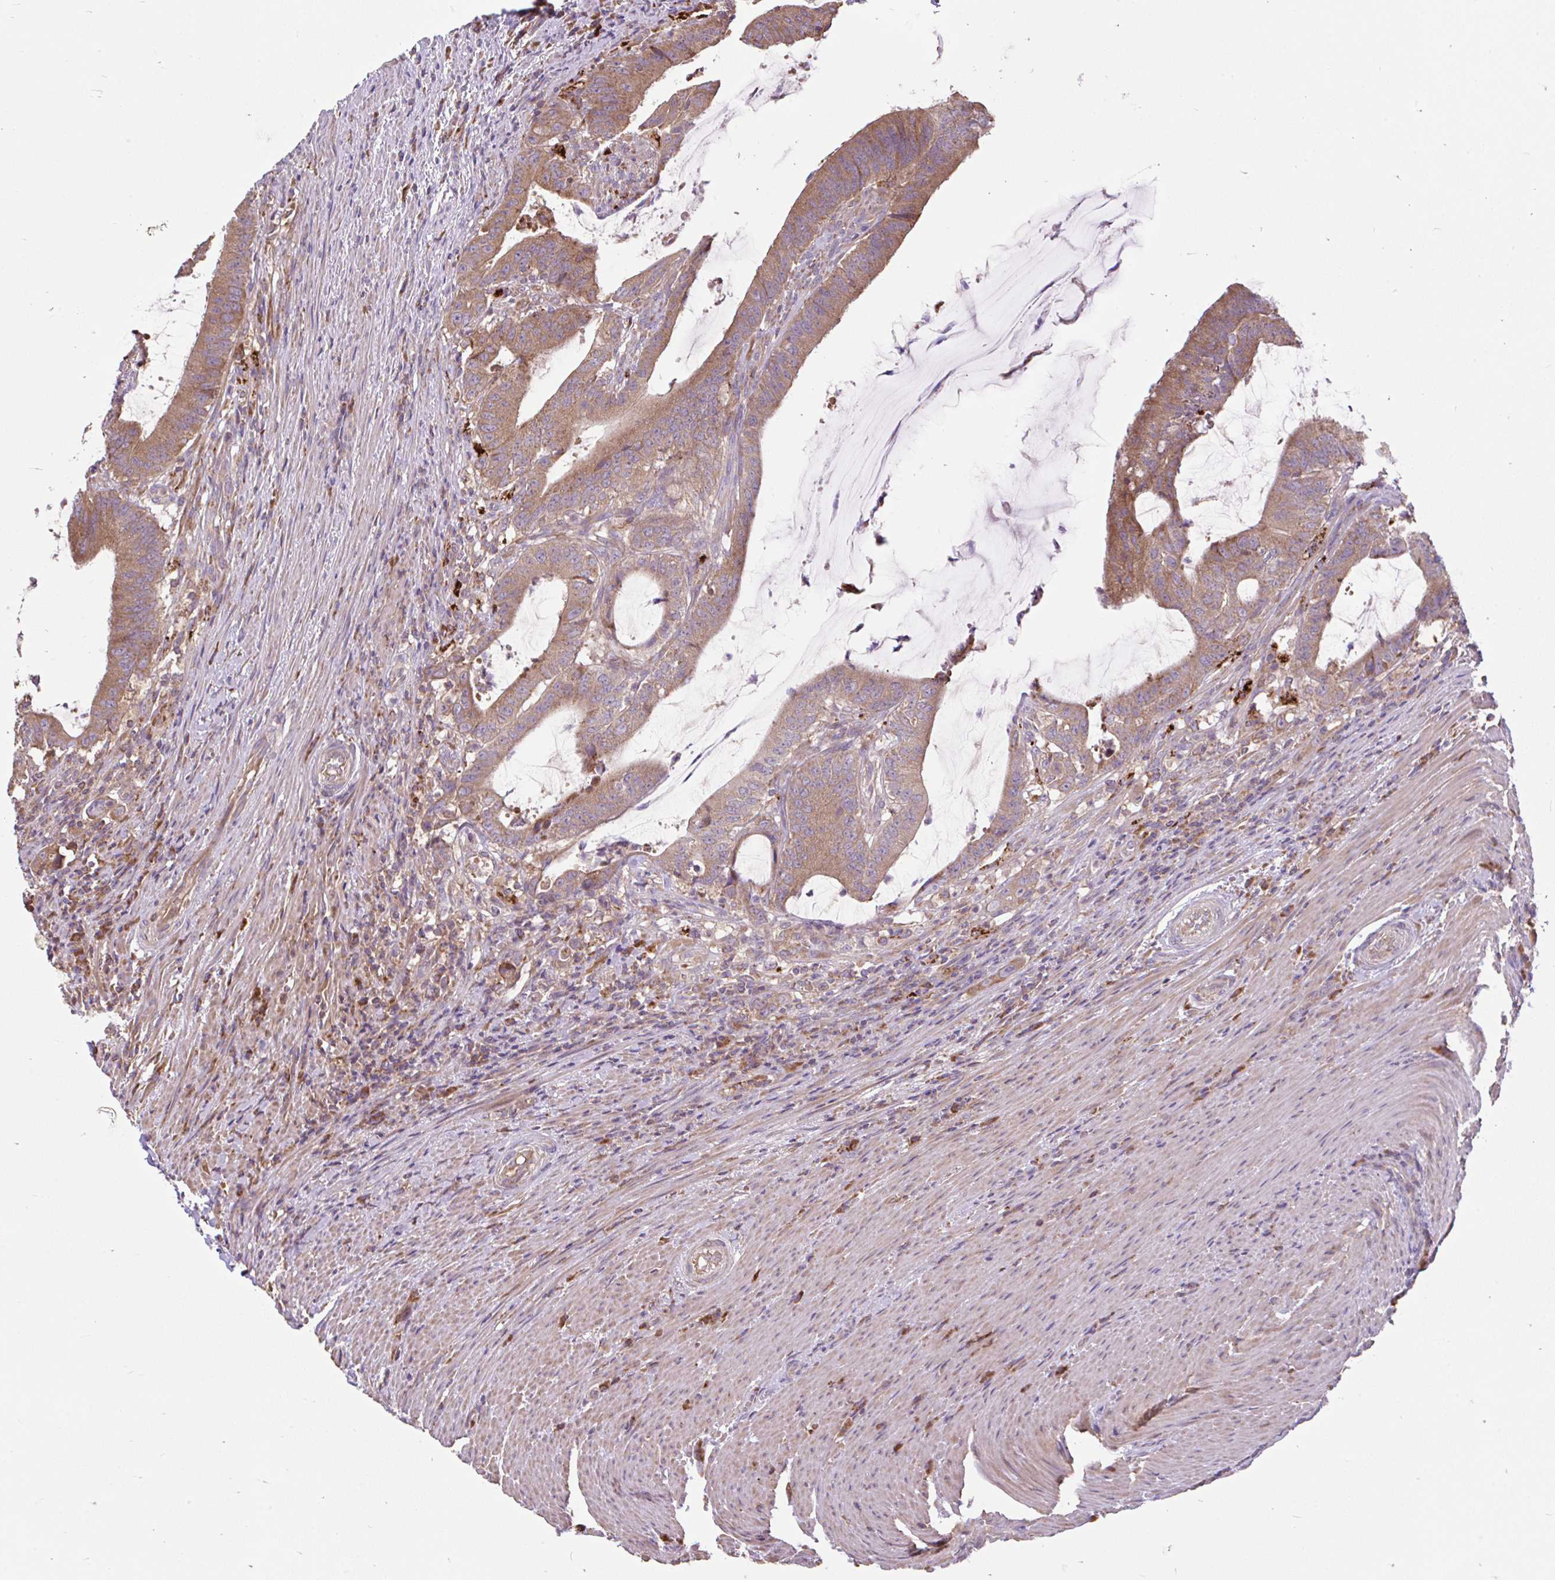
{"staining": {"intensity": "moderate", "quantity": ">75%", "location": "cytoplasmic/membranous"}, "tissue": "colorectal cancer", "cell_type": "Tumor cells", "image_type": "cancer", "snomed": [{"axis": "morphology", "description": "Adenocarcinoma, NOS"}, {"axis": "topography", "description": "Colon"}], "caption": "DAB immunohistochemical staining of human colorectal adenocarcinoma displays moderate cytoplasmic/membranous protein expression in approximately >75% of tumor cells.", "gene": "RALBP1", "patient": {"sex": "female", "age": 43}}